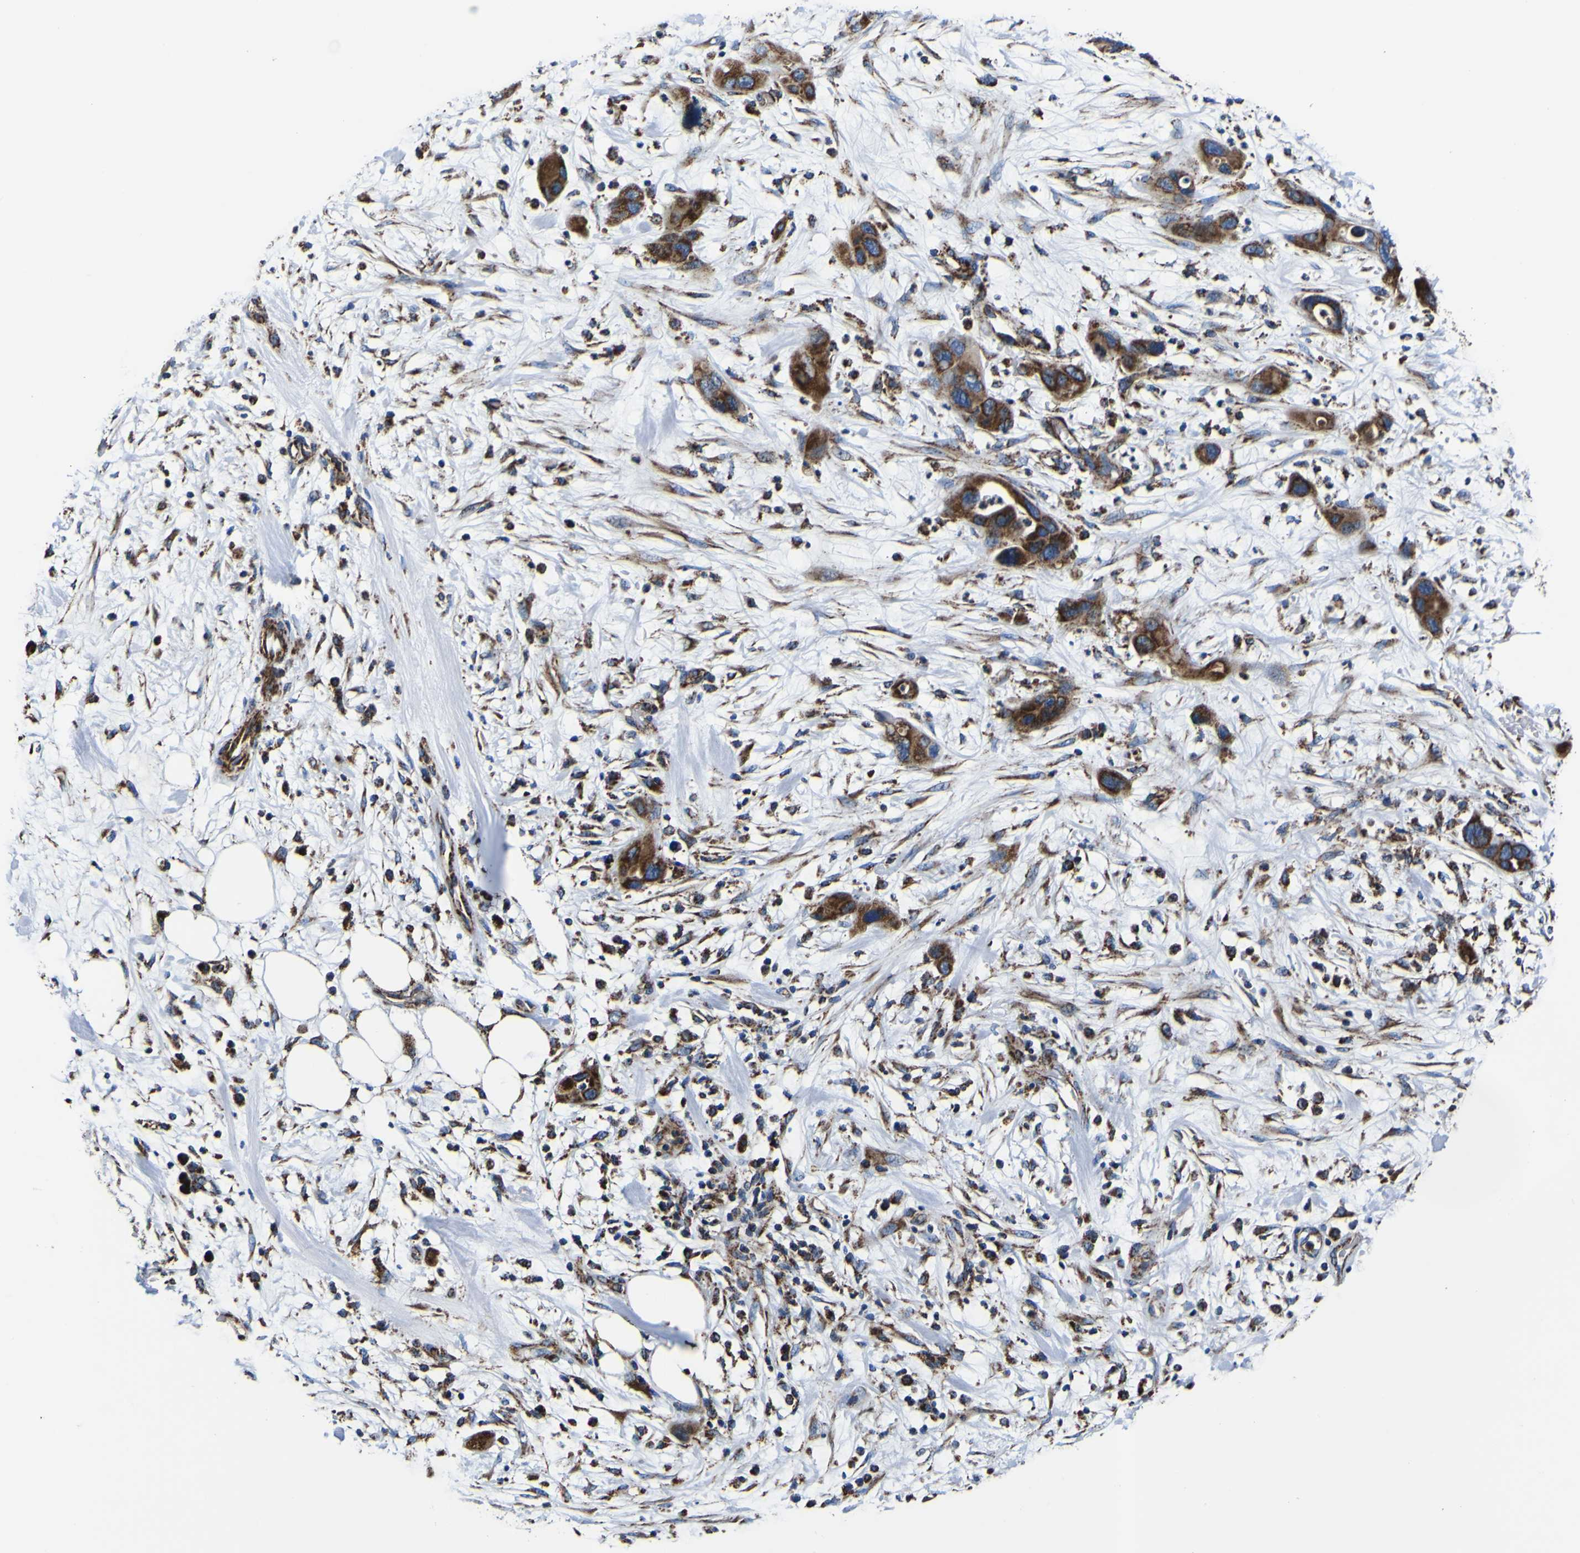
{"staining": {"intensity": "strong", "quantity": ">75%", "location": "cytoplasmic/membranous"}, "tissue": "pancreatic cancer", "cell_type": "Tumor cells", "image_type": "cancer", "snomed": [{"axis": "morphology", "description": "Adenocarcinoma, NOS"}, {"axis": "topography", "description": "Pancreas"}], "caption": "This is a histology image of IHC staining of pancreatic adenocarcinoma, which shows strong positivity in the cytoplasmic/membranous of tumor cells.", "gene": "PTRH2", "patient": {"sex": "female", "age": 71}}